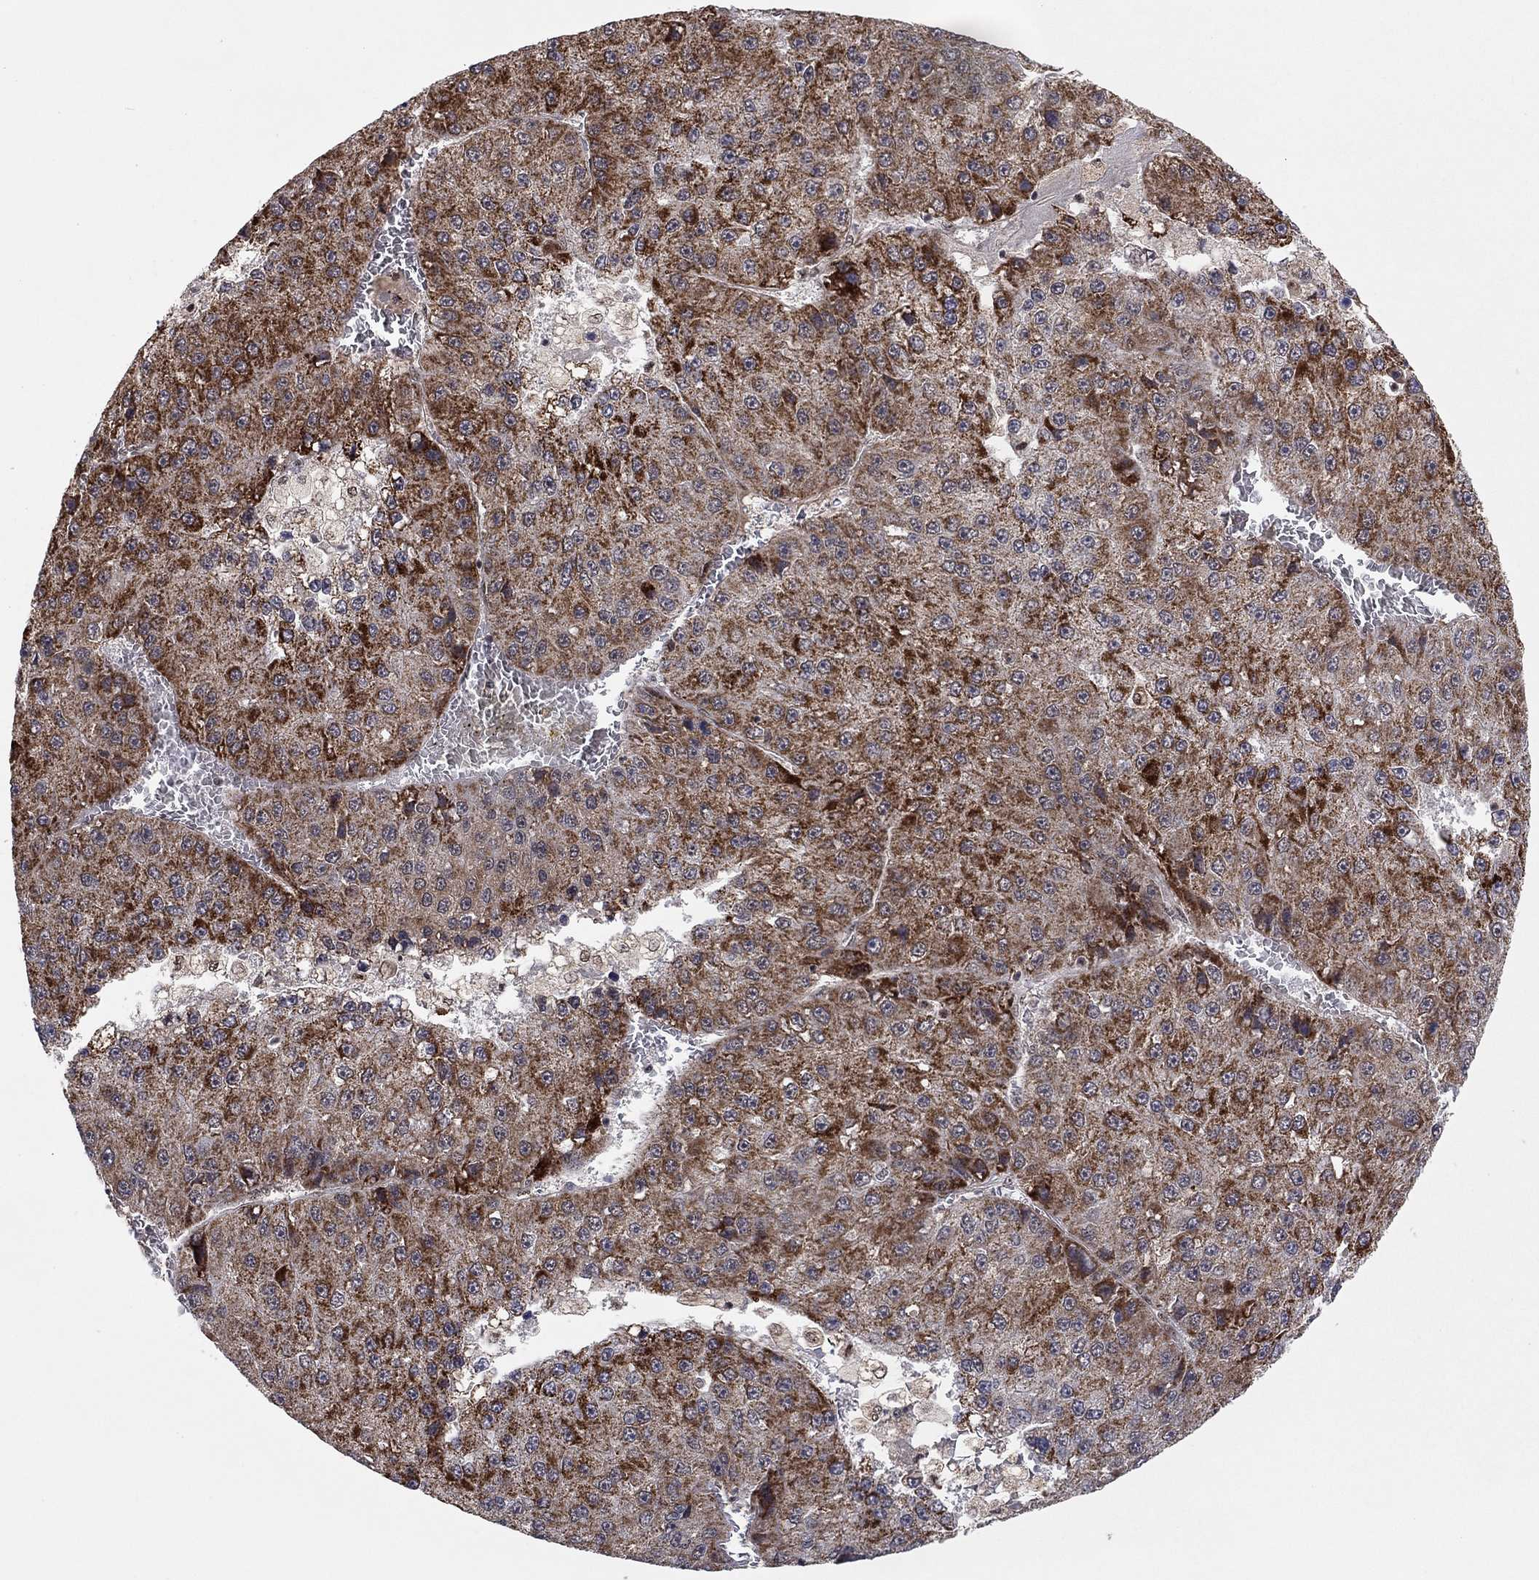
{"staining": {"intensity": "strong", "quantity": ">75%", "location": "cytoplasmic/membranous"}, "tissue": "liver cancer", "cell_type": "Tumor cells", "image_type": "cancer", "snomed": [{"axis": "morphology", "description": "Carcinoma, Hepatocellular, NOS"}, {"axis": "topography", "description": "Liver"}], "caption": "This is an image of immunohistochemistry (IHC) staining of liver cancer, which shows strong staining in the cytoplasmic/membranous of tumor cells.", "gene": "ZNF395", "patient": {"sex": "female", "age": 73}}